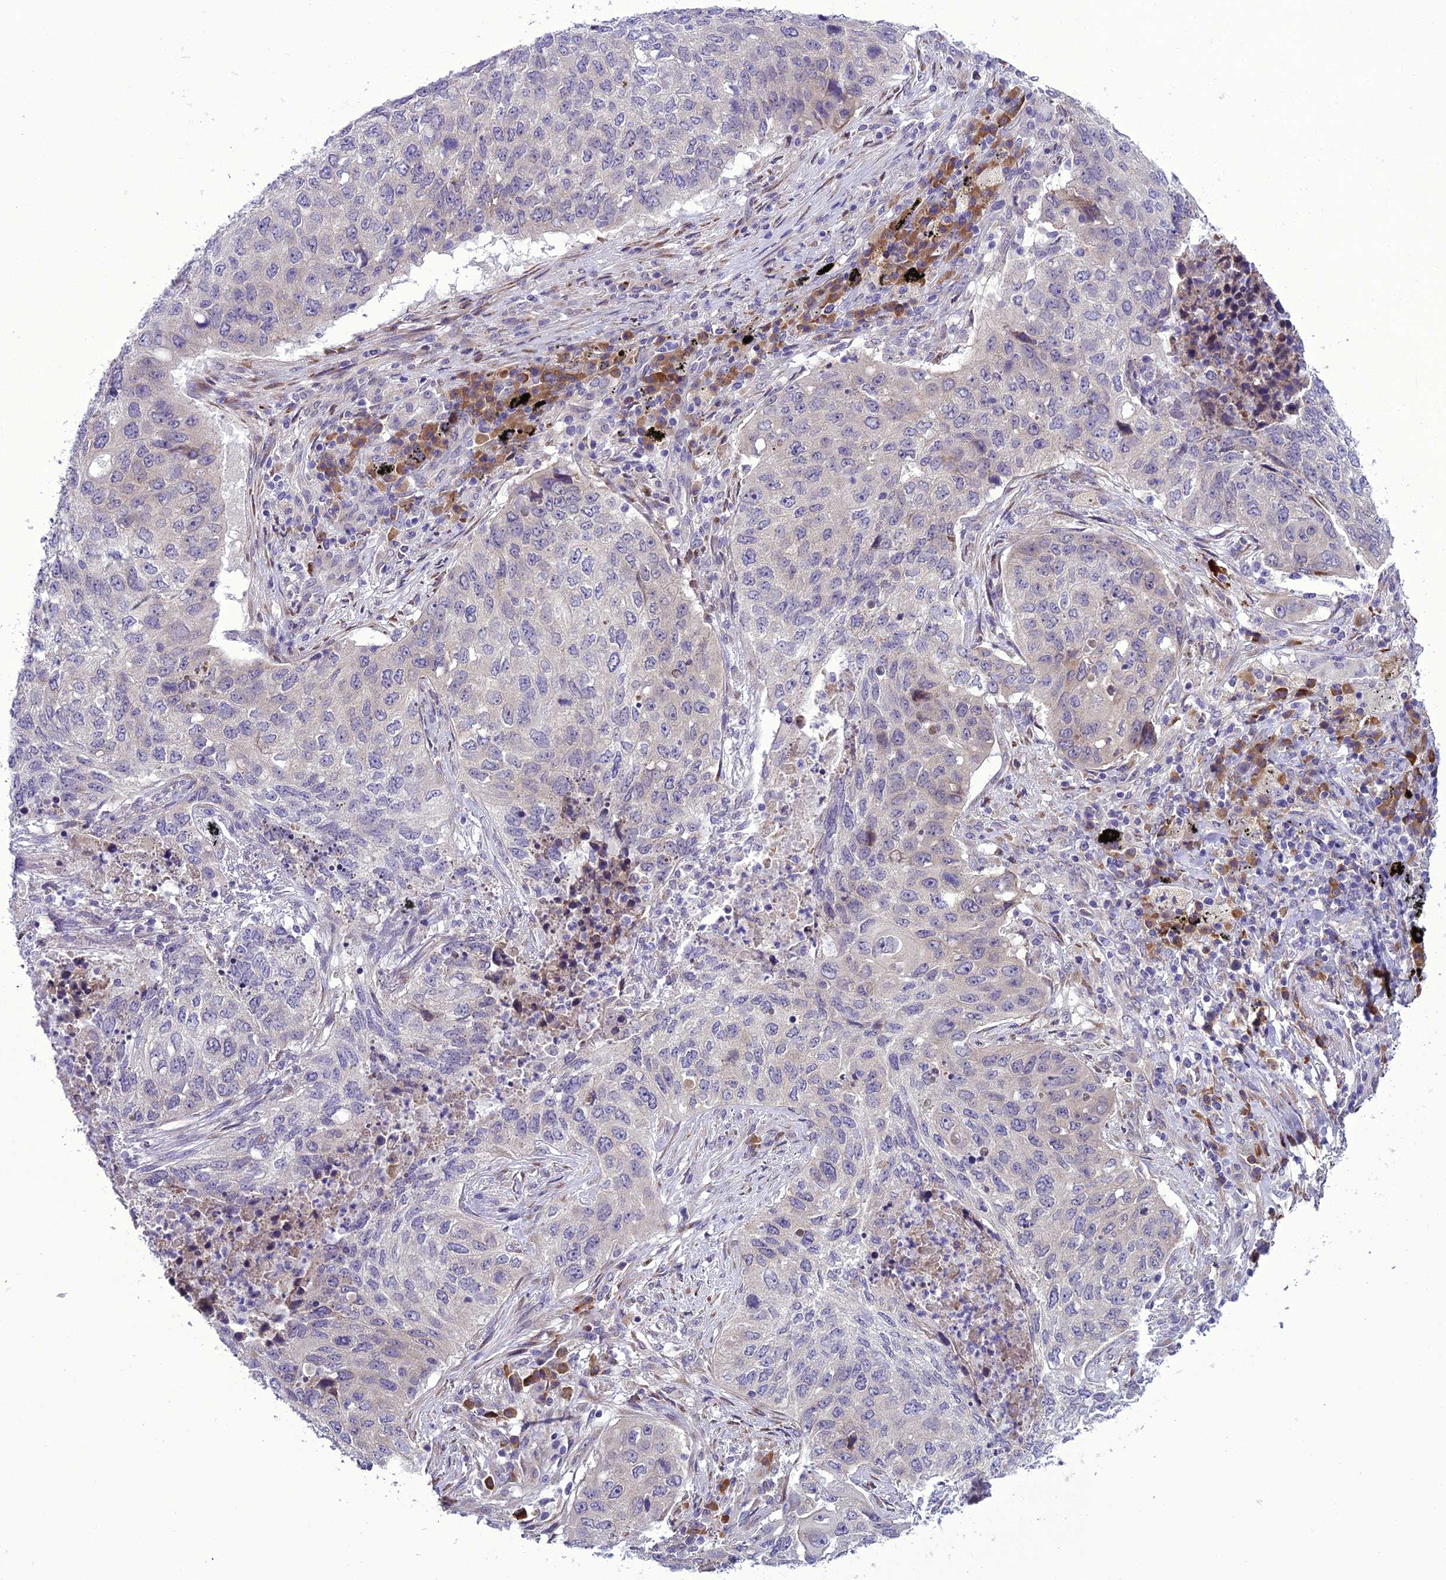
{"staining": {"intensity": "weak", "quantity": "<25%", "location": "cytoplasmic/membranous"}, "tissue": "lung cancer", "cell_type": "Tumor cells", "image_type": "cancer", "snomed": [{"axis": "morphology", "description": "Squamous cell carcinoma, NOS"}, {"axis": "topography", "description": "Lung"}], "caption": "The photomicrograph exhibits no staining of tumor cells in squamous cell carcinoma (lung). The staining is performed using DAB brown chromogen with nuclei counter-stained in using hematoxylin.", "gene": "NEURL2", "patient": {"sex": "female", "age": 63}}